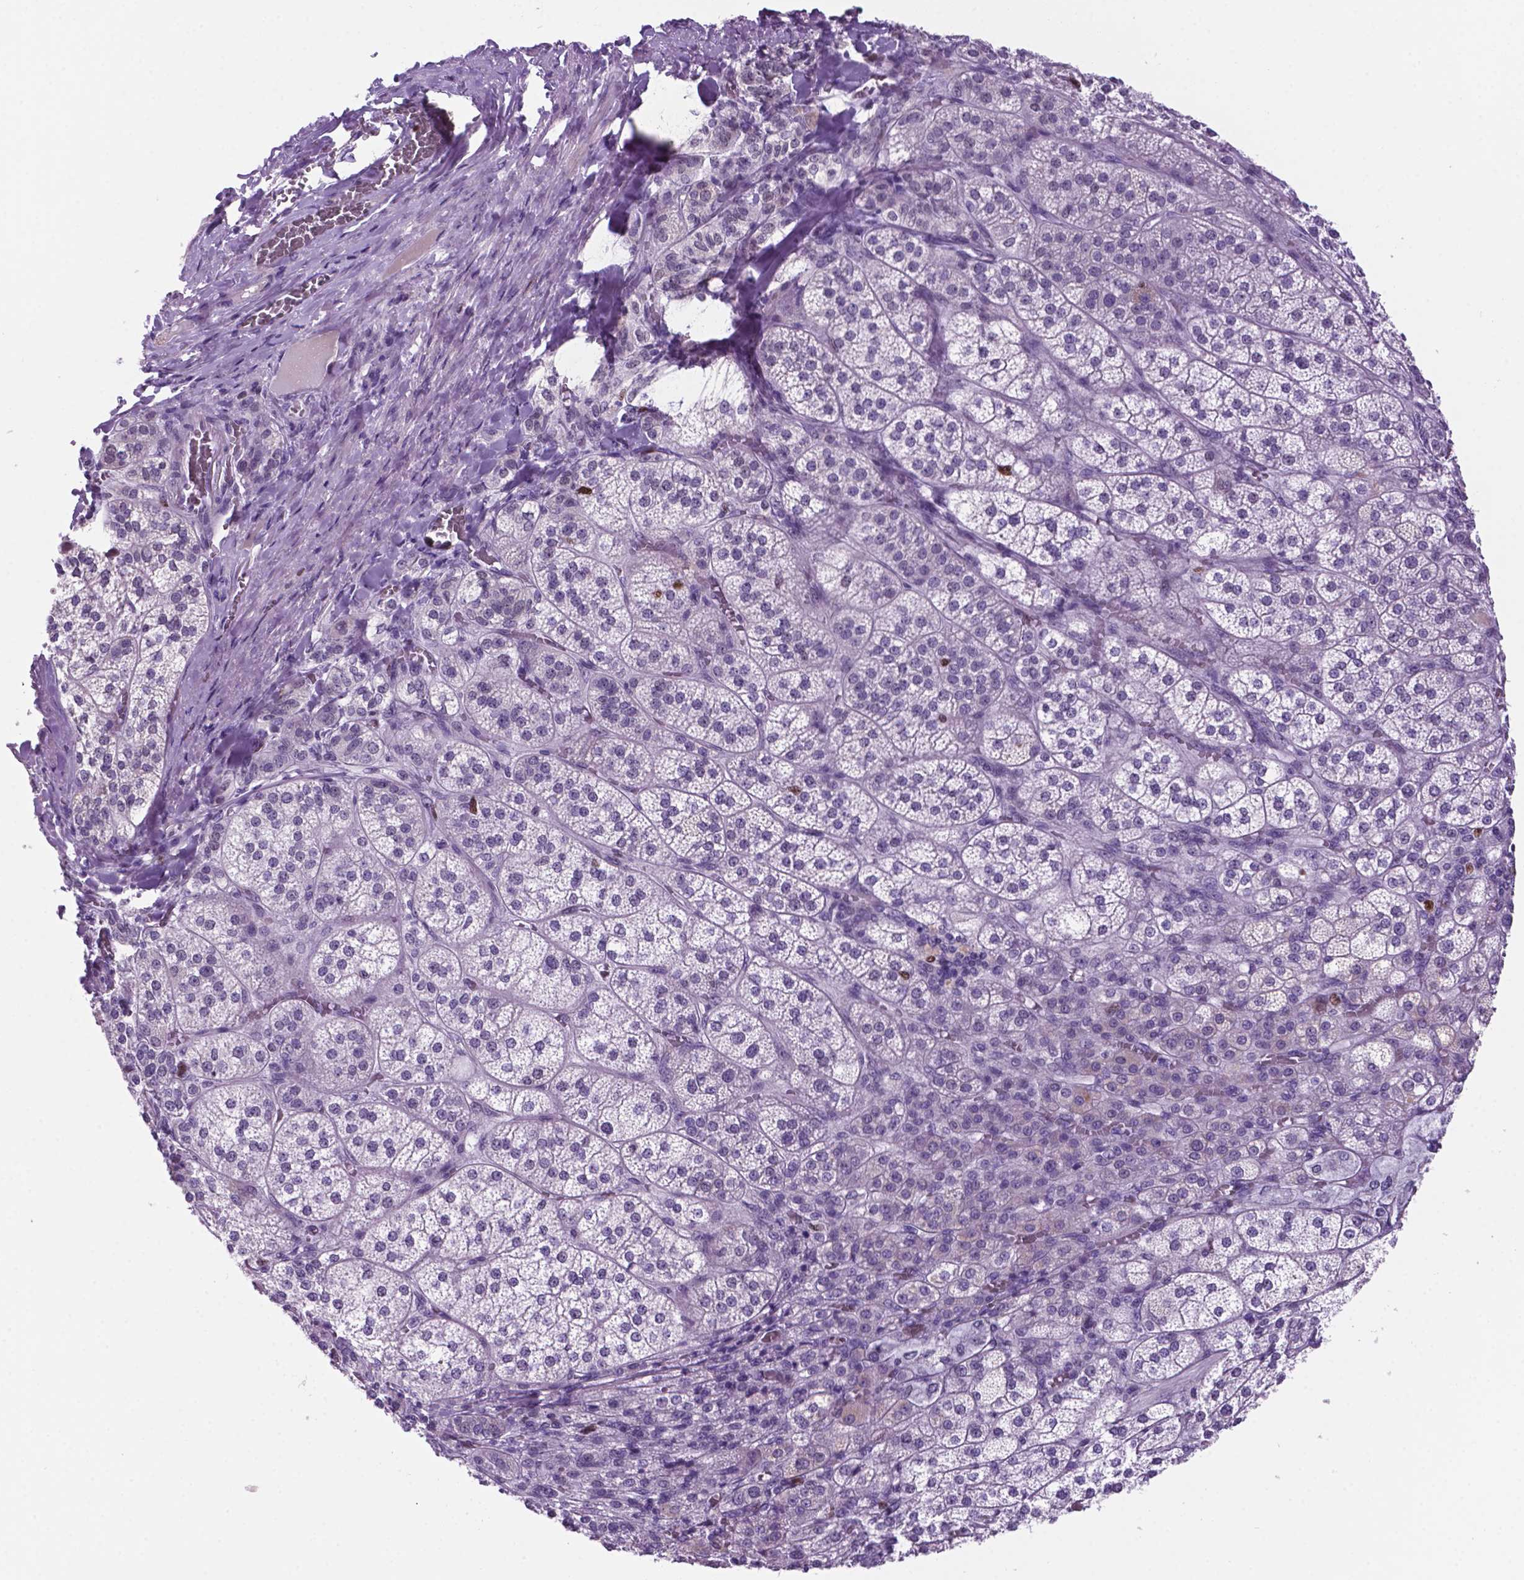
{"staining": {"intensity": "moderate", "quantity": "25%-75%", "location": "nuclear"}, "tissue": "adrenal gland", "cell_type": "Glandular cells", "image_type": "normal", "snomed": [{"axis": "morphology", "description": "Normal tissue, NOS"}, {"axis": "topography", "description": "Adrenal gland"}], "caption": "Protein expression analysis of unremarkable human adrenal gland reveals moderate nuclear expression in about 25%-75% of glandular cells. (DAB = brown stain, brightfield microscopy at high magnification).", "gene": "NCAPH2", "patient": {"sex": "female", "age": 60}}